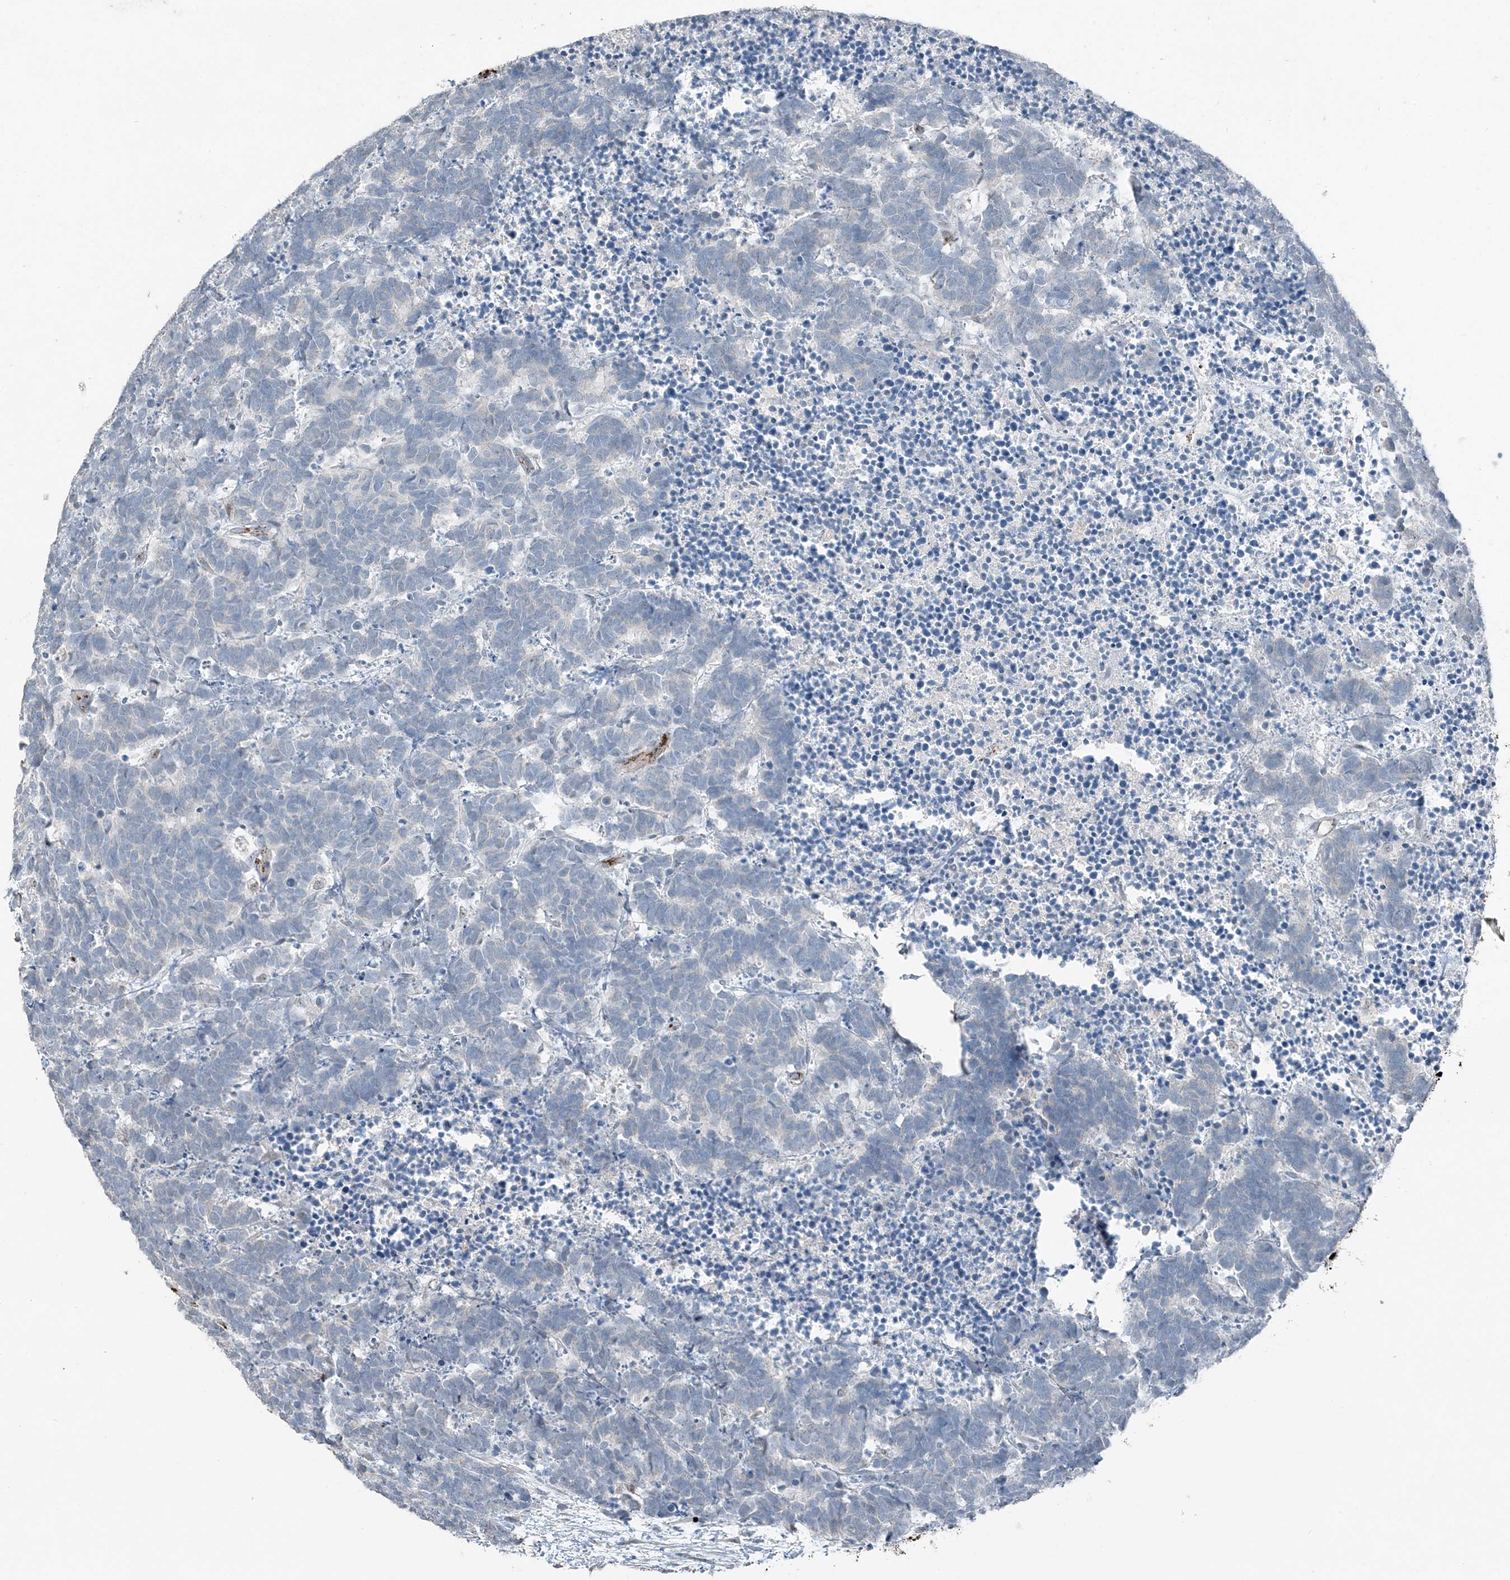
{"staining": {"intensity": "negative", "quantity": "none", "location": "none"}, "tissue": "carcinoid", "cell_type": "Tumor cells", "image_type": "cancer", "snomed": [{"axis": "morphology", "description": "Carcinoma, NOS"}, {"axis": "morphology", "description": "Carcinoid, malignant, NOS"}, {"axis": "topography", "description": "Urinary bladder"}], "caption": "Immunohistochemical staining of human carcinoid (malignant) shows no significant expression in tumor cells.", "gene": "ELOVL7", "patient": {"sex": "male", "age": 57}}